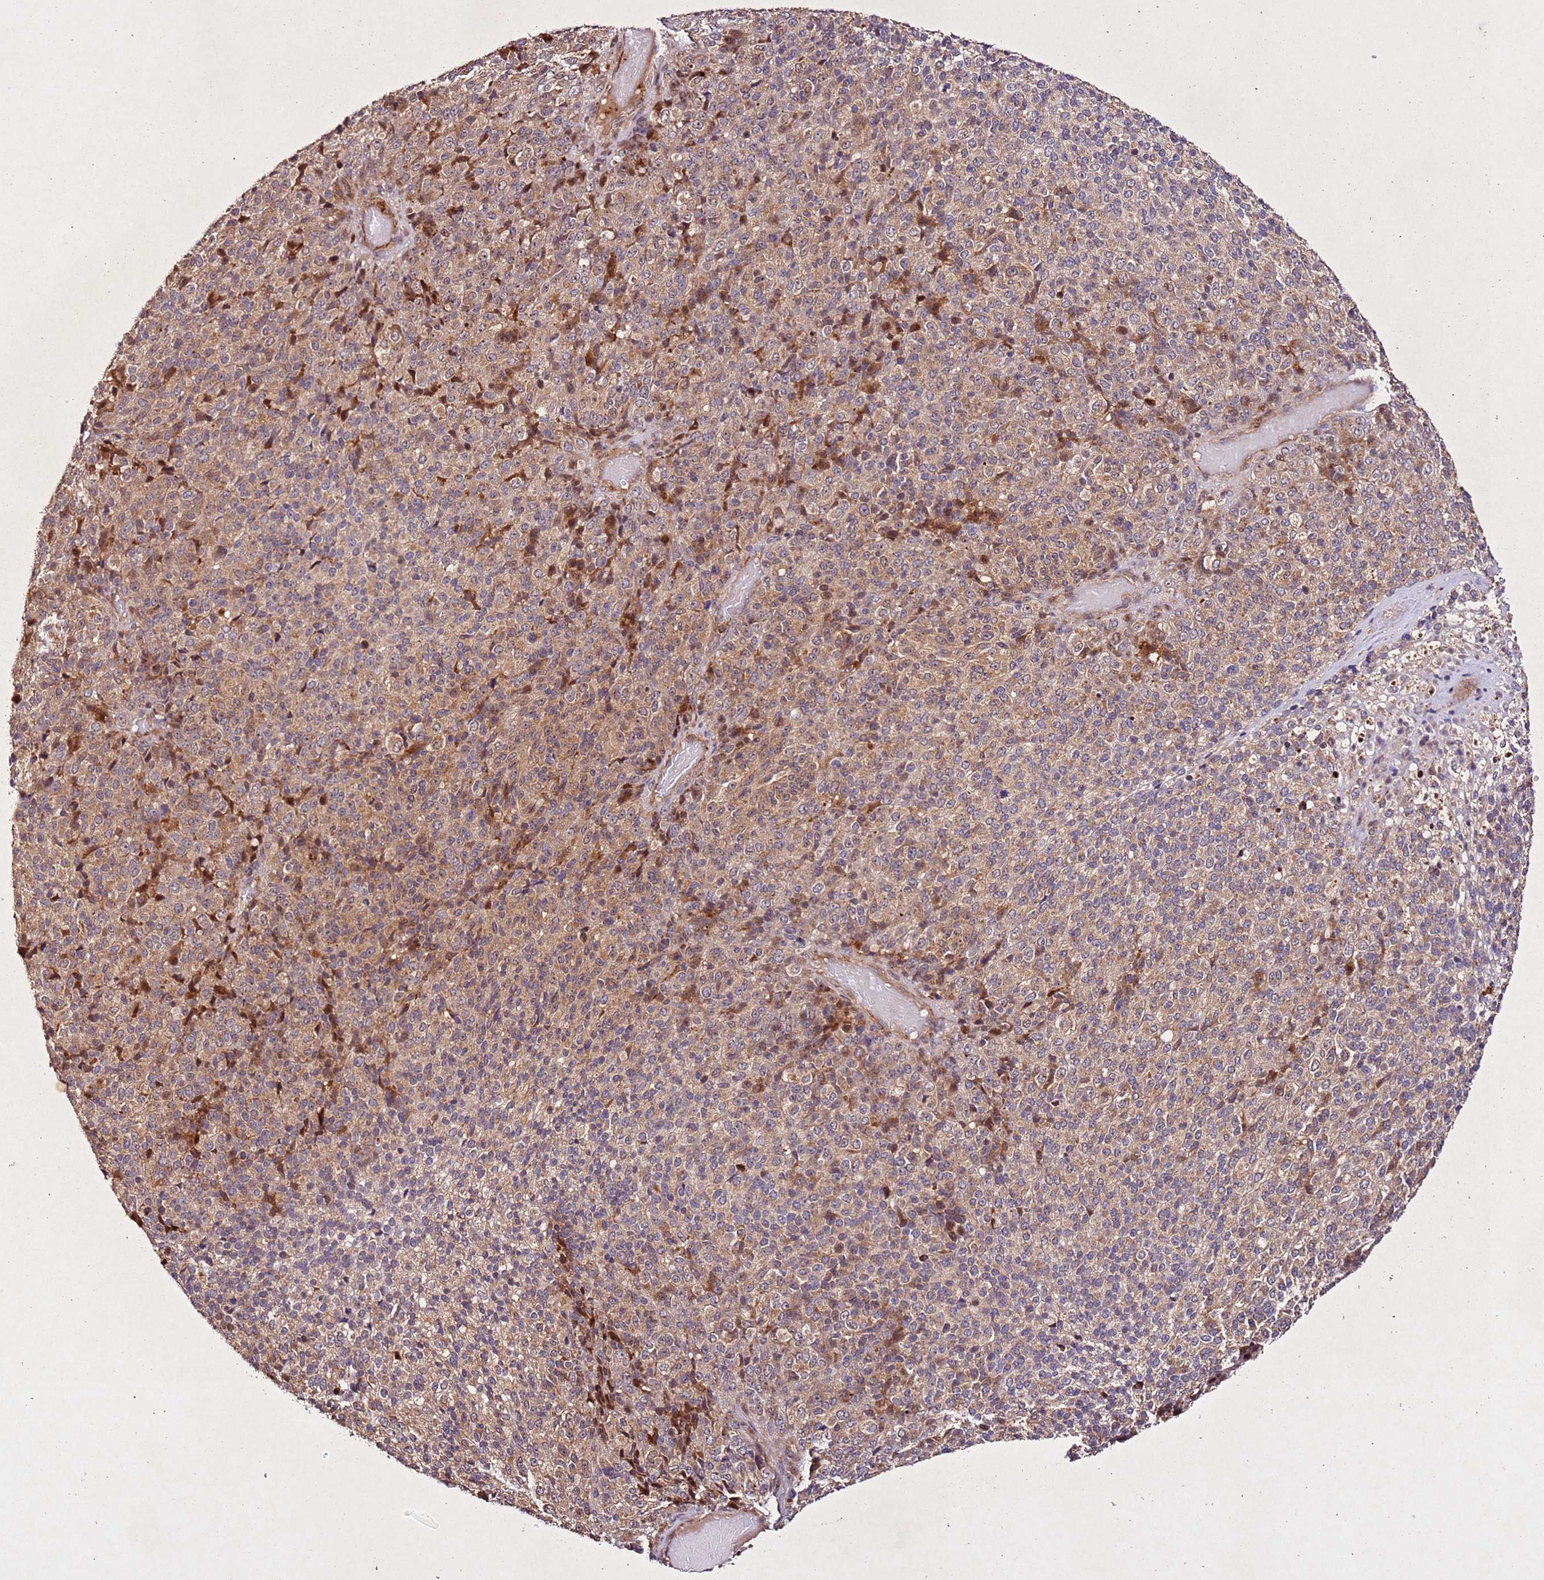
{"staining": {"intensity": "moderate", "quantity": "25%-75%", "location": "cytoplasmic/membranous"}, "tissue": "melanoma", "cell_type": "Tumor cells", "image_type": "cancer", "snomed": [{"axis": "morphology", "description": "Malignant melanoma, Metastatic site"}, {"axis": "topography", "description": "Brain"}], "caption": "This is an image of immunohistochemistry staining of malignant melanoma (metastatic site), which shows moderate expression in the cytoplasmic/membranous of tumor cells.", "gene": "PTMA", "patient": {"sex": "female", "age": 56}}